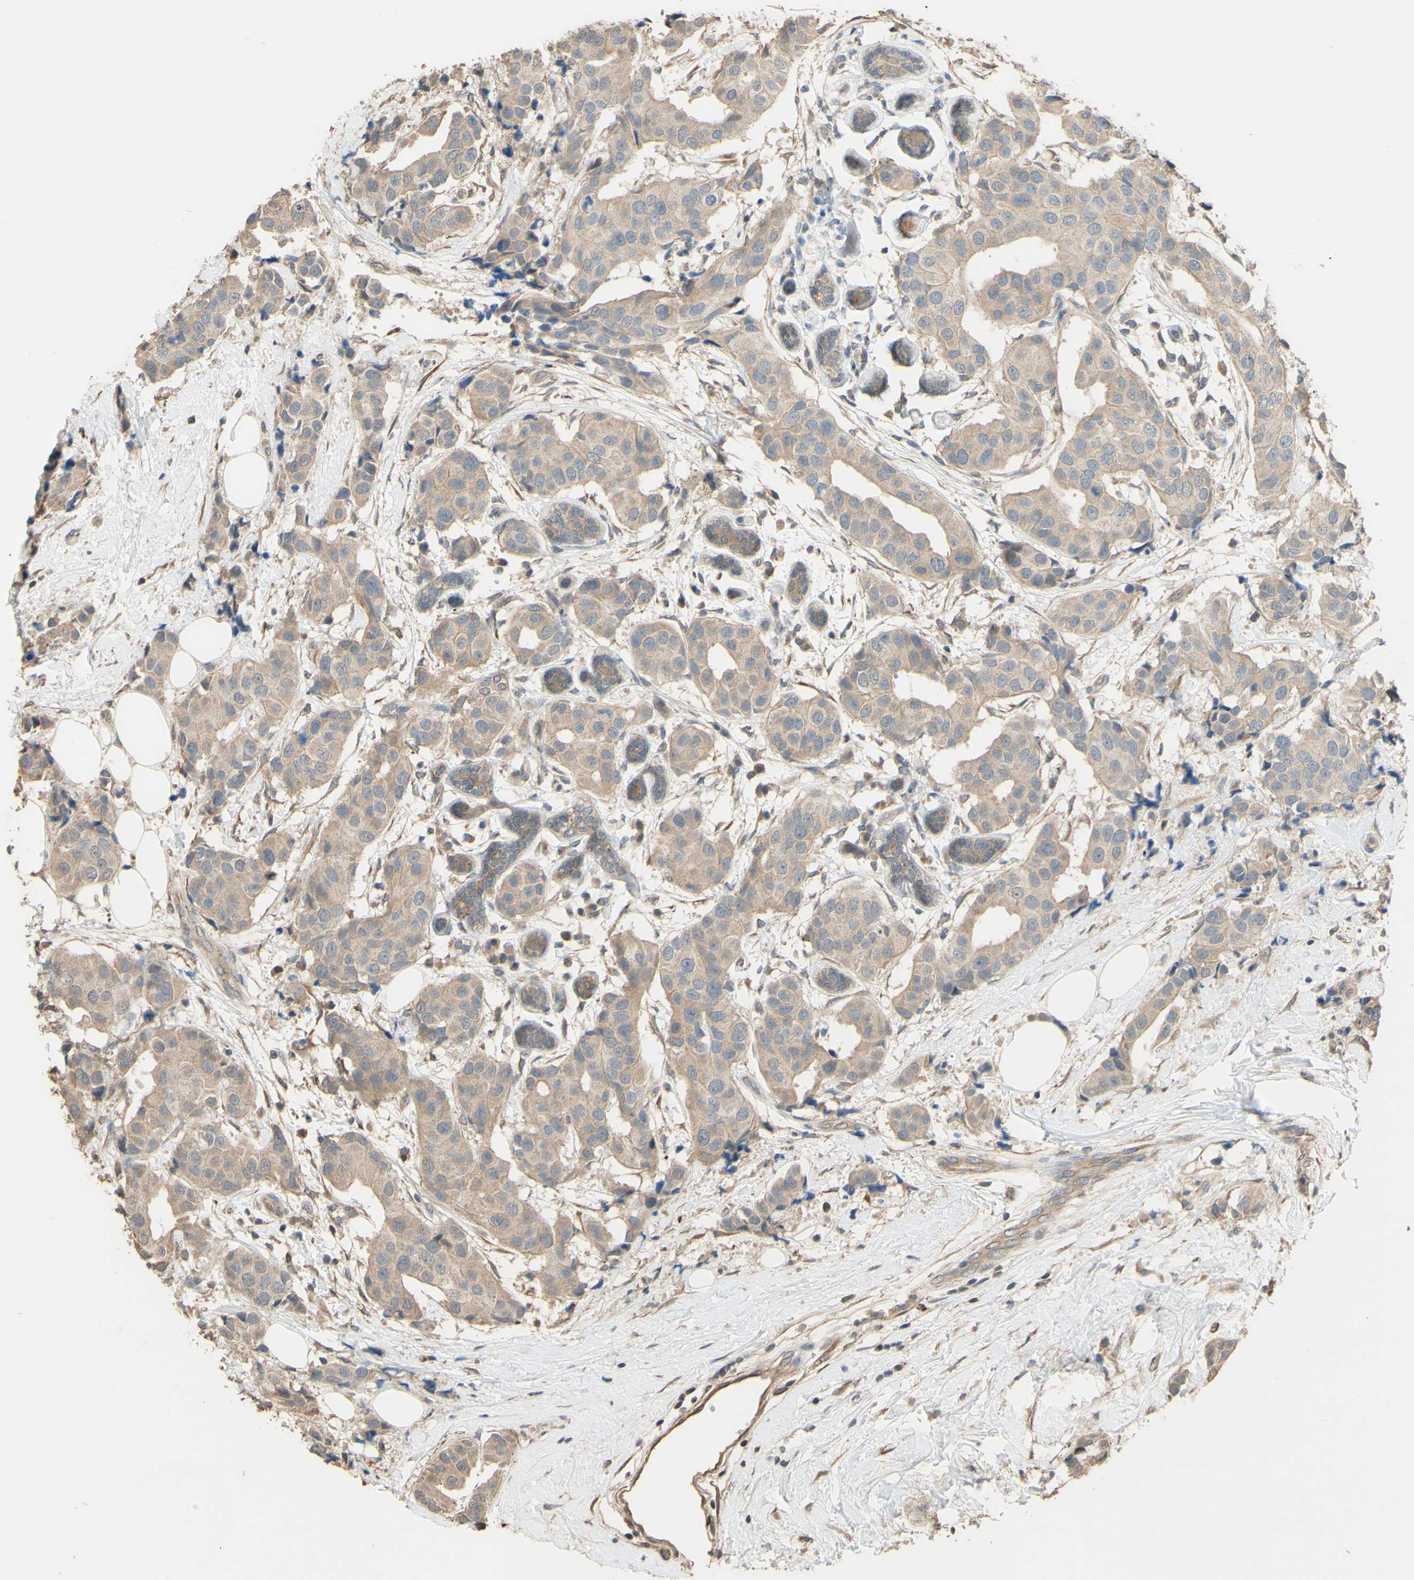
{"staining": {"intensity": "weak", "quantity": ">75%", "location": "cytoplasmic/membranous"}, "tissue": "breast cancer", "cell_type": "Tumor cells", "image_type": "cancer", "snomed": [{"axis": "morphology", "description": "Normal tissue, NOS"}, {"axis": "morphology", "description": "Duct carcinoma"}, {"axis": "topography", "description": "Breast"}], "caption": "High-magnification brightfield microscopy of breast intraductal carcinoma stained with DAB (brown) and counterstained with hematoxylin (blue). tumor cells exhibit weak cytoplasmic/membranous positivity is identified in approximately>75% of cells. (Brightfield microscopy of DAB IHC at high magnification).", "gene": "SMIM19", "patient": {"sex": "female", "age": 39}}